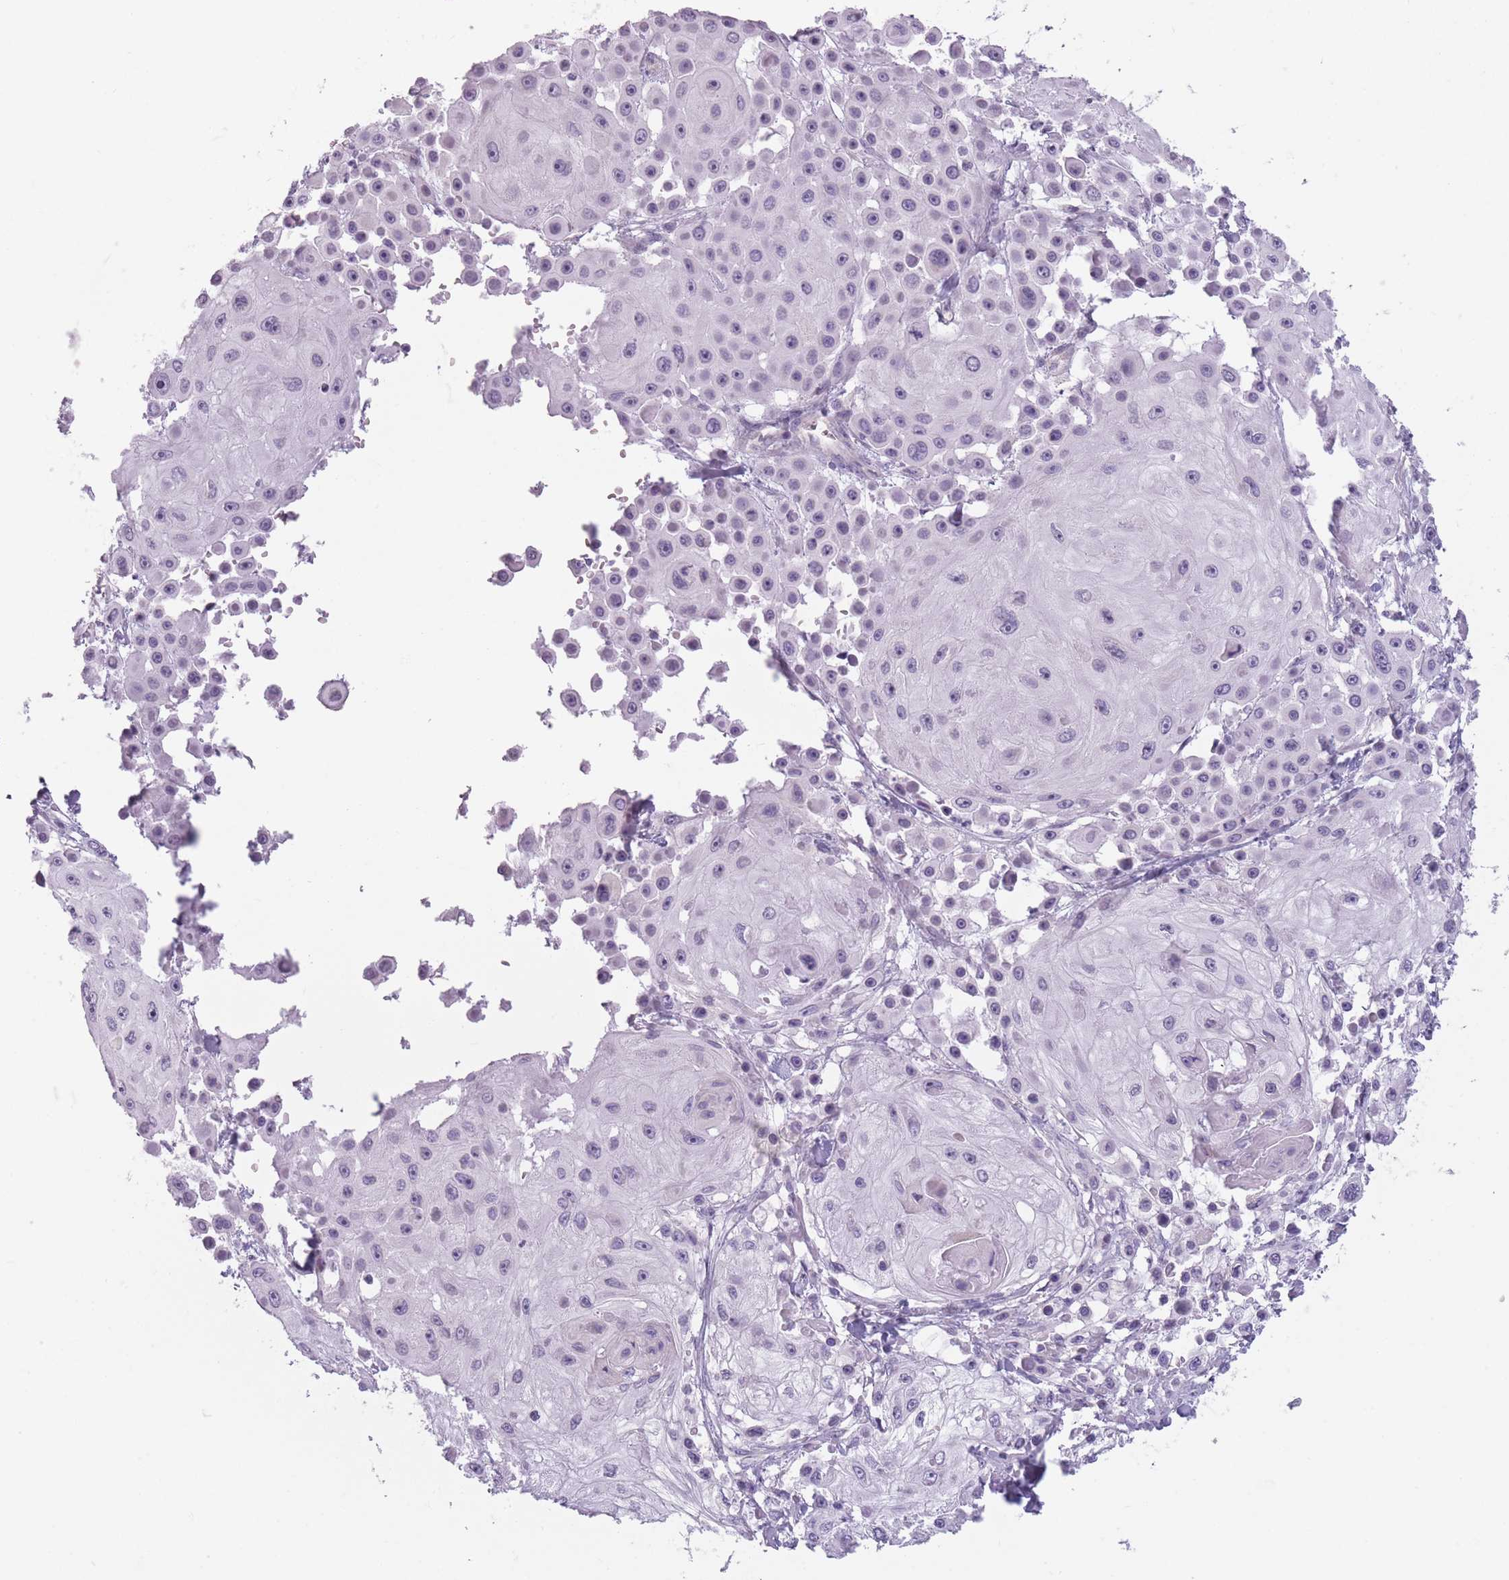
{"staining": {"intensity": "negative", "quantity": "none", "location": "none"}, "tissue": "skin cancer", "cell_type": "Tumor cells", "image_type": "cancer", "snomed": [{"axis": "morphology", "description": "Squamous cell carcinoma, NOS"}, {"axis": "topography", "description": "Skin"}], "caption": "DAB immunohistochemical staining of human squamous cell carcinoma (skin) exhibits no significant expression in tumor cells. The staining was performed using DAB (3,3'-diaminobenzidine) to visualize the protein expression in brown, while the nuclei were stained in blue with hematoxylin (Magnification: 20x).", "gene": "TMEM236", "patient": {"sex": "male", "age": 67}}